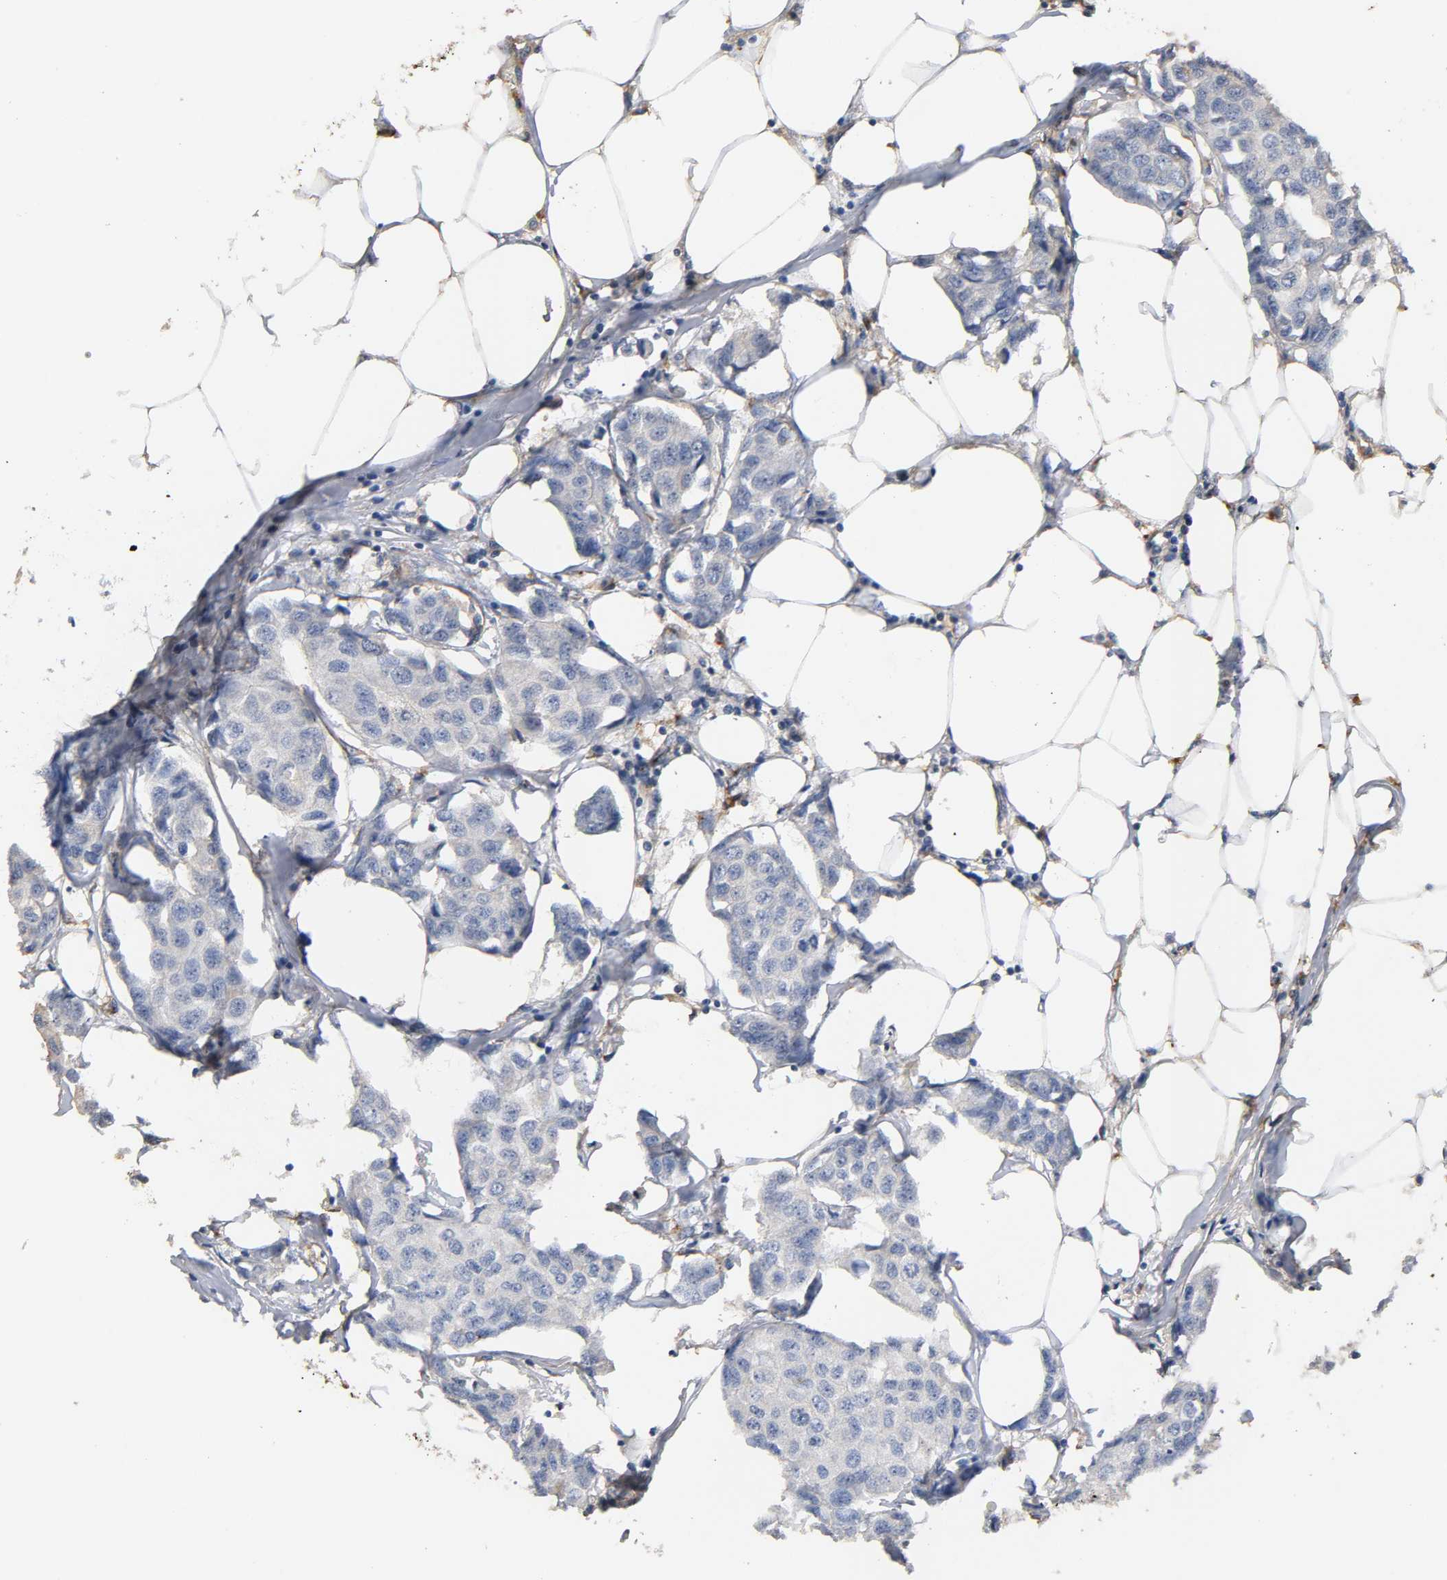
{"staining": {"intensity": "negative", "quantity": "none", "location": "none"}, "tissue": "breast cancer", "cell_type": "Tumor cells", "image_type": "cancer", "snomed": [{"axis": "morphology", "description": "Duct carcinoma"}, {"axis": "topography", "description": "Breast"}], "caption": "Human breast cancer (infiltrating ductal carcinoma) stained for a protein using immunohistochemistry reveals no positivity in tumor cells.", "gene": "IFITM3", "patient": {"sex": "female", "age": 80}}